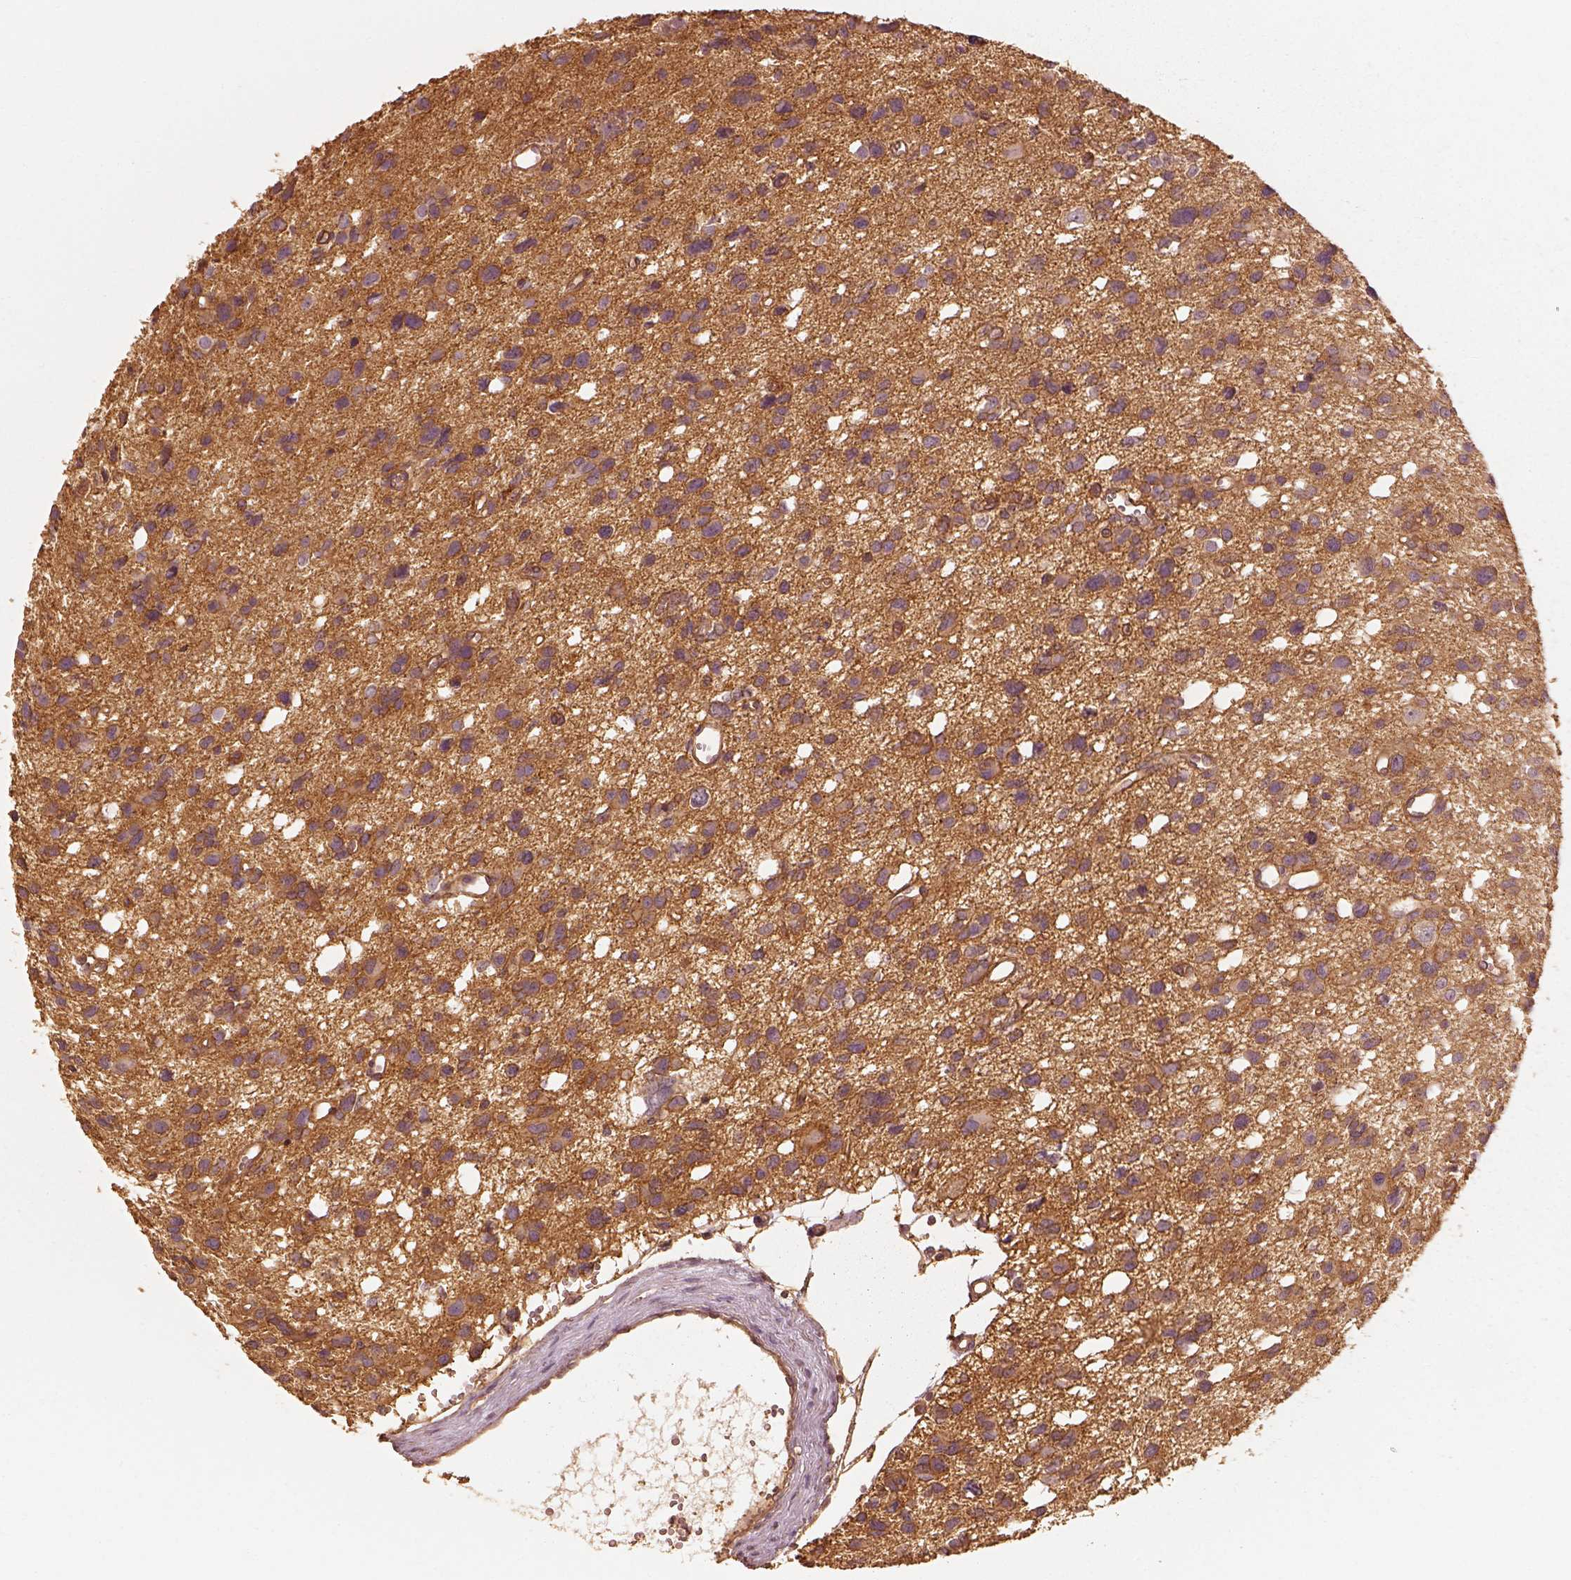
{"staining": {"intensity": "strong", "quantity": ">75%", "location": "cytoplasmic/membranous"}, "tissue": "glioma", "cell_type": "Tumor cells", "image_type": "cancer", "snomed": [{"axis": "morphology", "description": "Glioma, malignant, High grade"}, {"axis": "topography", "description": "Brain"}], "caption": "Strong cytoplasmic/membranous positivity is seen in approximately >75% of tumor cells in malignant glioma (high-grade). (Stains: DAB (3,3'-diaminobenzidine) in brown, nuclei in blue, Microscopy: brightfield microscopy at high magnification).", "gene": "WDR7", "patient": {"sex": "male", "age": 23}}